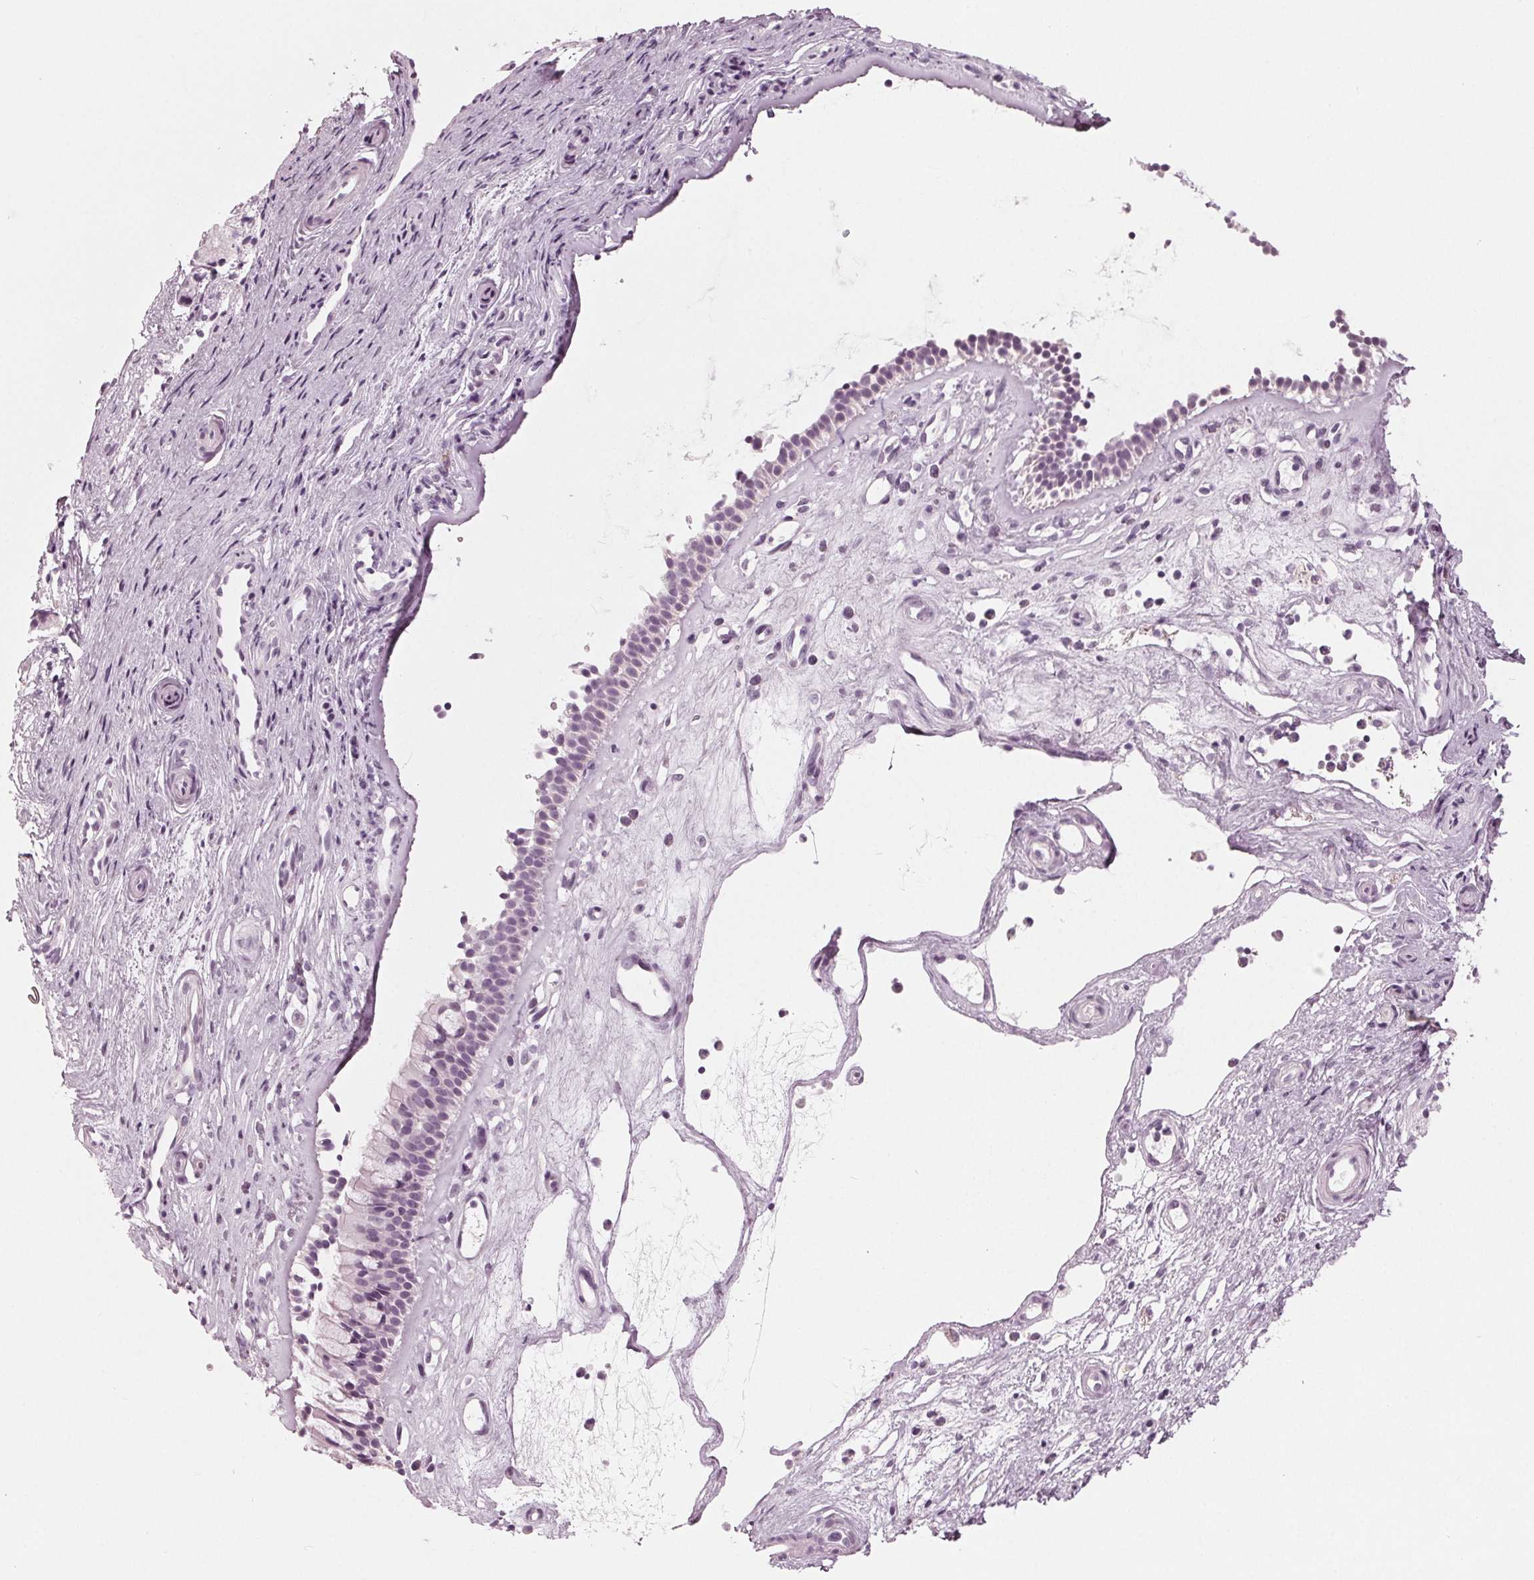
{"staining": {"intensity": "negative", "quantity": "none", "location": "none"}, "tissue": "nasopharynx", "cell_type": "Respiratory epithelial cells", "image_type": "normal", "snomed": [{"axis": "morphology", "description": "Normal tissue, NOS"}, {"axis": "topography", "description": "Nasopharynx"}], "caption": "Immunohistochemical staining of benign nasopharynx exhibits no significant staining in respiratory epithelial cells.", "gene": "KRT28", "patient": {"sex": "female", "age": 52}}